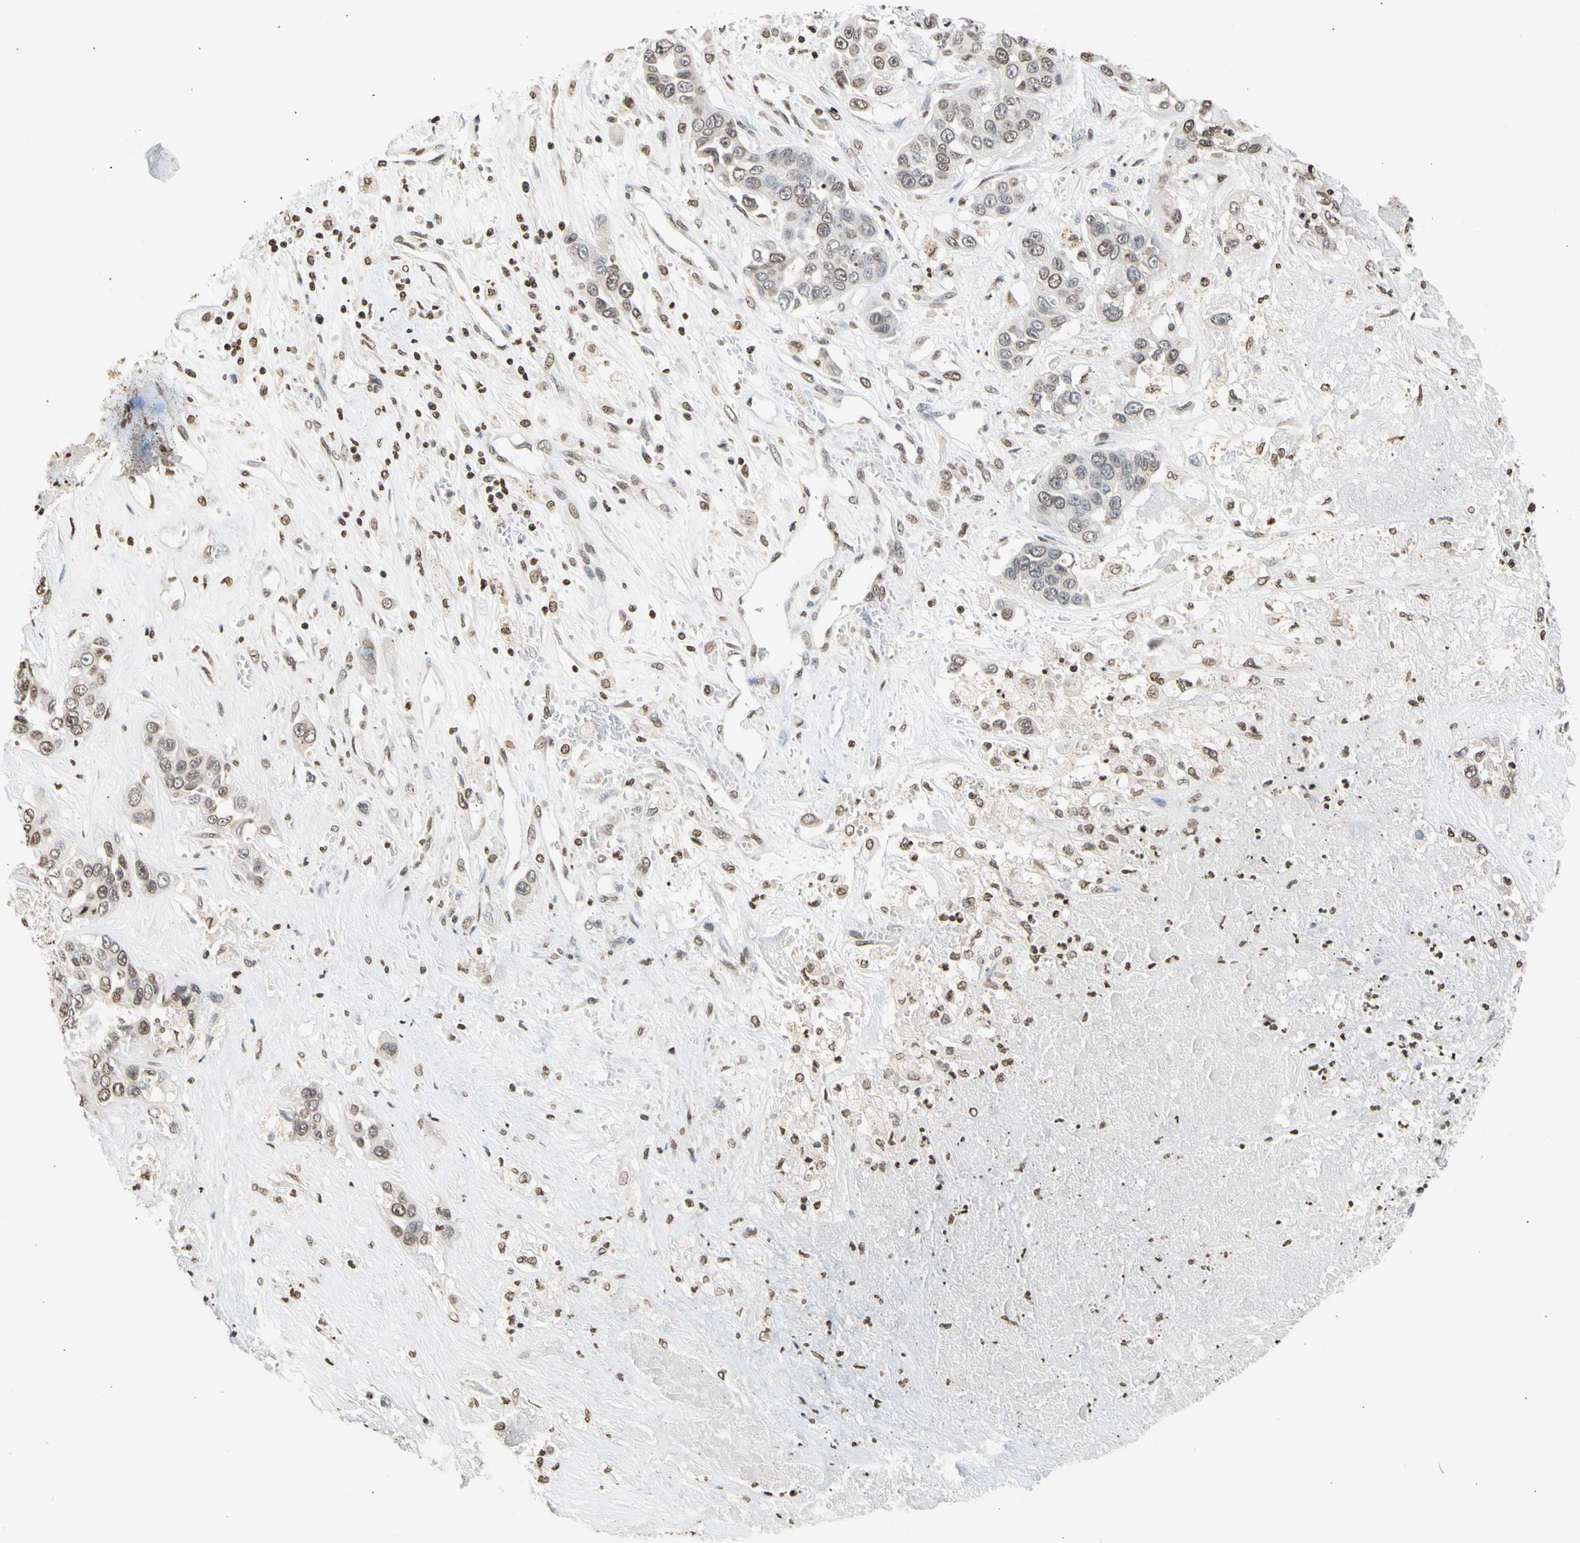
{"staining": {"intensity": "weak", "quantity": "<25%", "location": "nuclear"}, "tissue": "liver cancer", "cell_type": "Tumor cells", "image_type": "cancer", "snomed": [{"axis": "morphology", "description": "Cholangiocarcinoma"}, {"axis": "topography", "description": "Liver"}], "caption": "Image shows no significant protein staining in tumor cells of cholangiocarcinoma (liver).", "gene": "GPX4", "patient": {"sex": "female", "age": 52}}